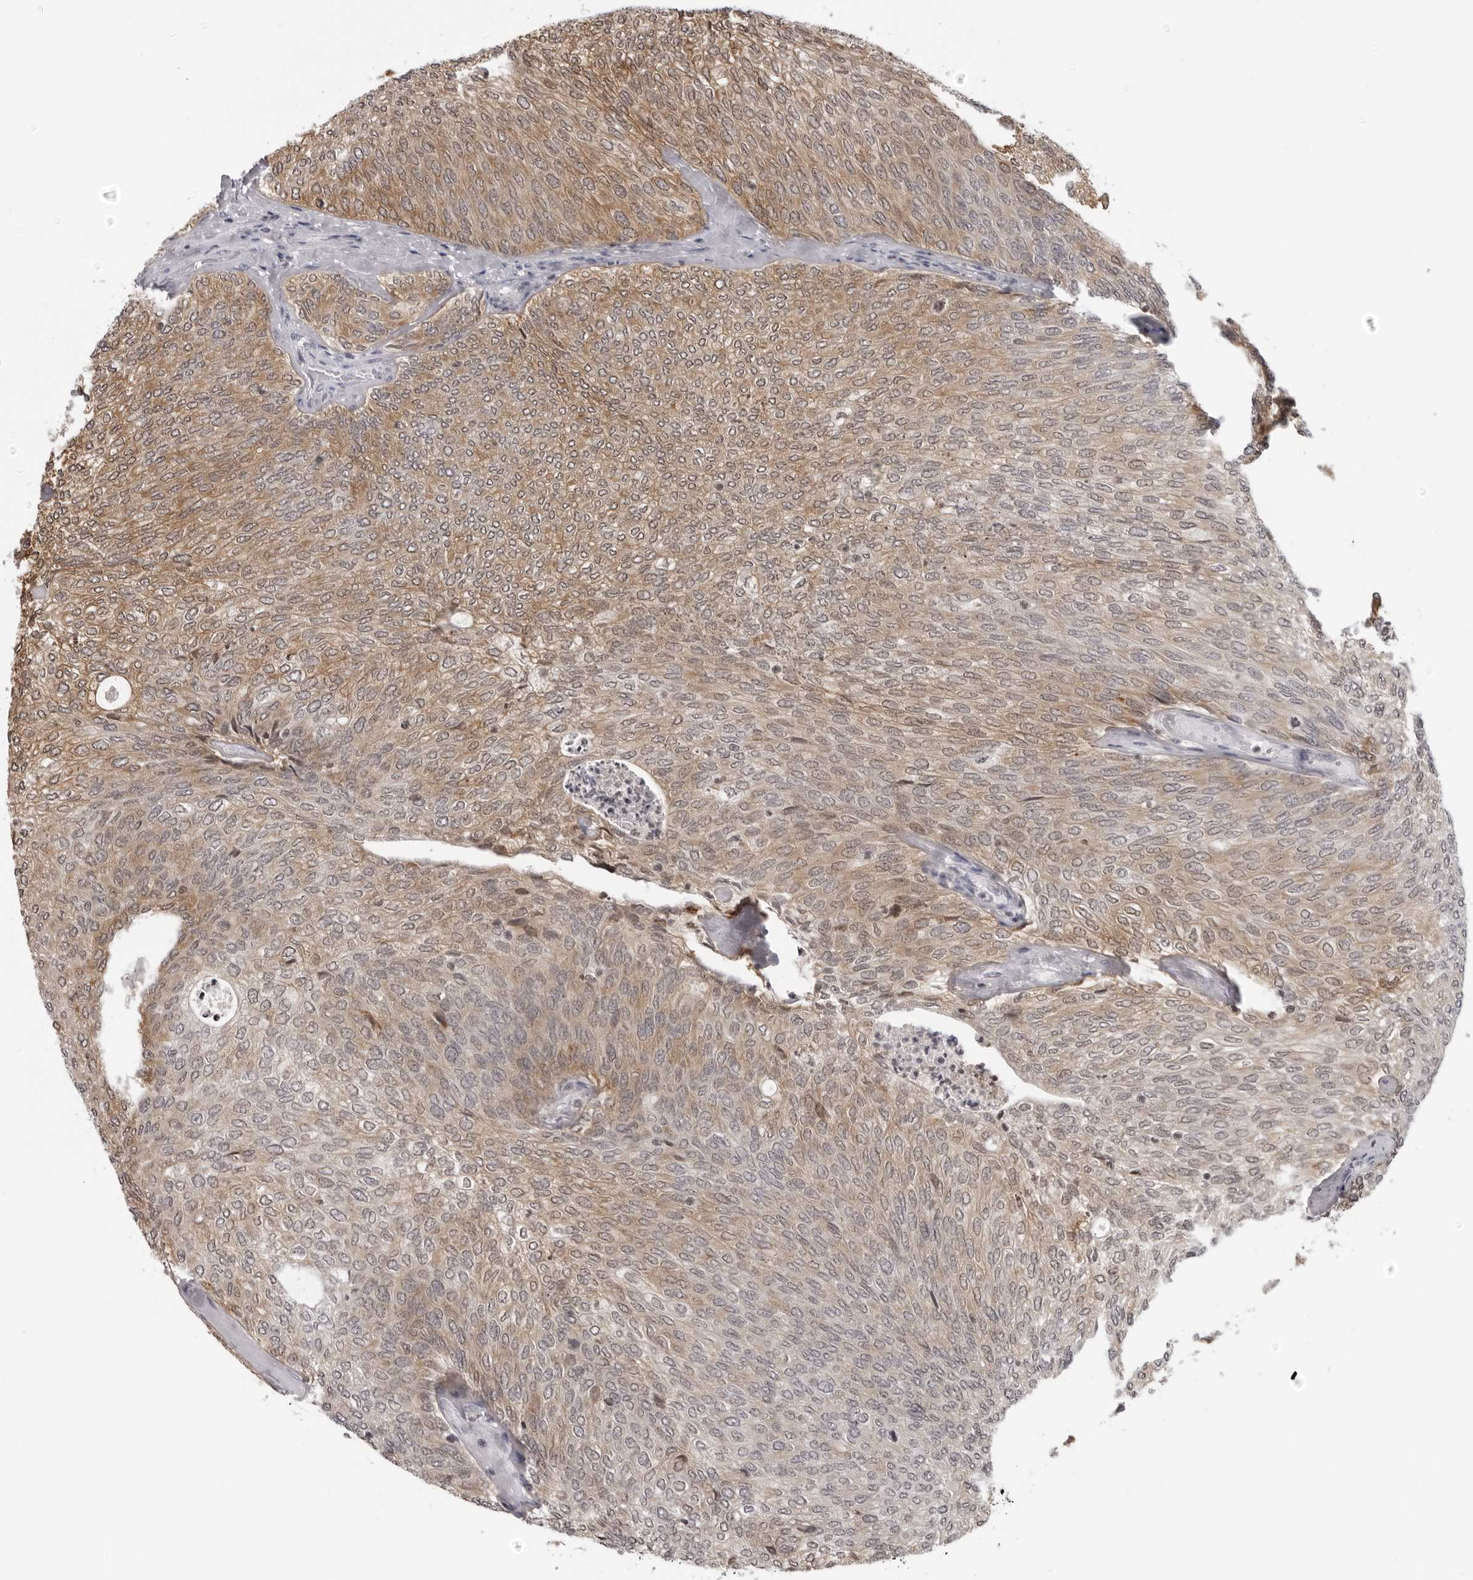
{"staining": {"intensity": "moderate", "quantity": "25%-75%", "location": "cytoplasmic/membranous"}, "tissue": "urothelial cancer", "cell_type": "Tumor cells", "image_type": "cancer", "snomed": [{"axis": "morphology", "description": "Urothelial carcinoma, Low grade"}, {"axis": "topography", "description": "Urinary bladder"}], "caption": "Low-grade urothelial carcinoma stained with a brown dye demonstrates moderate cytoplasmic/membranous positive positivity in approximately 25%-75% of tumor cells.", "gene": "MRPS15", "patient": {"sex": "female", "age": 79}}